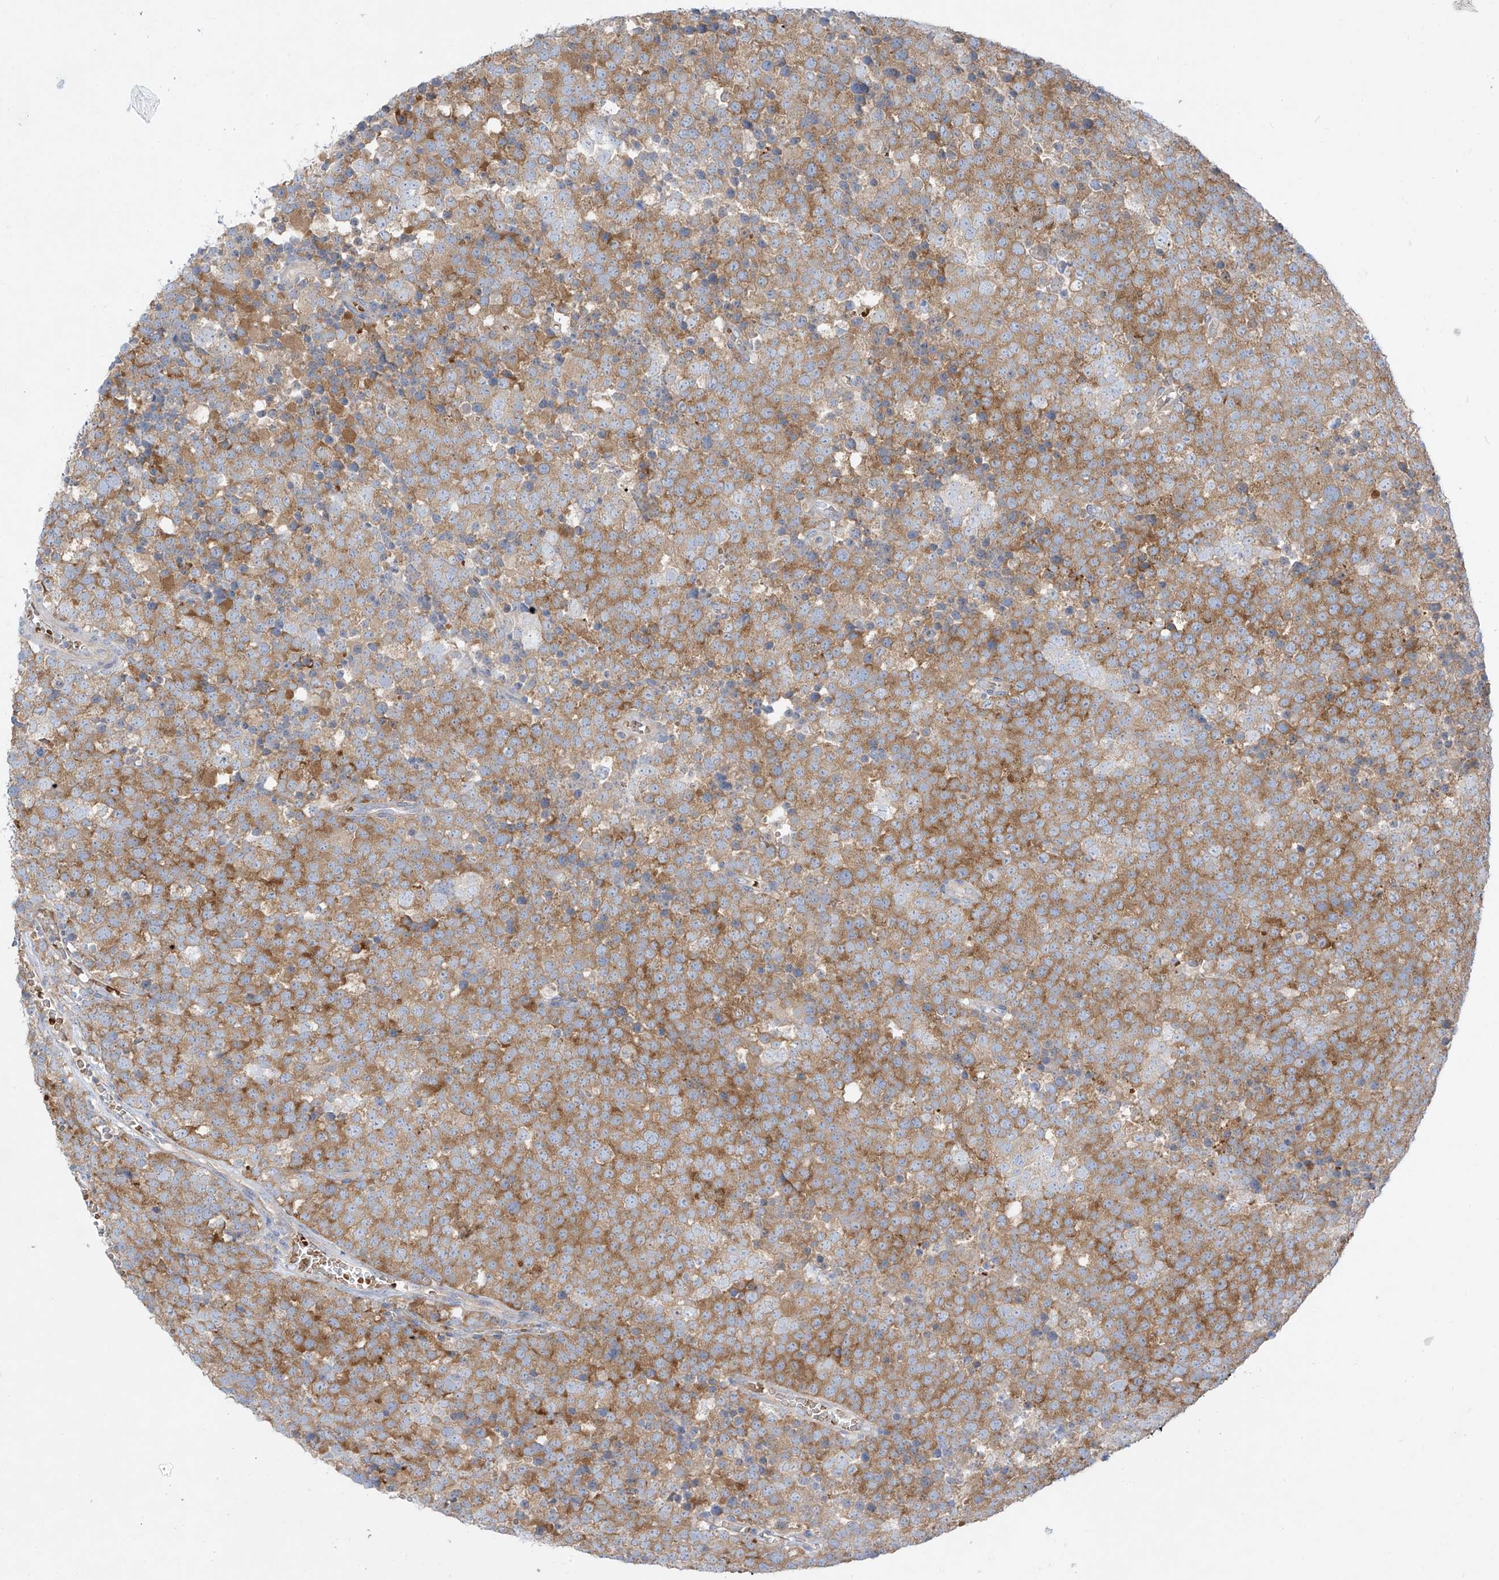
{"staining": {"intensity": "moderate", "quantity": ">75%", "location": "cytoplasmic/membranous"}, "tissue": "testis cancer", "cell_type": "Tumor cells", "image_type": "cancer", "snomed": [{"axis": "morphology", "description": "Seminoma, NOS"}, {"axis": "topography", "description": "Testis"}], "caption": "An image of human testis cancer (seminoma) stained for a protein reveals moderate cytoplasmic/membranous brown staining in tumor cells.", "gene": "DGKQ", "patient": {"sex": "male", "age": 71}}